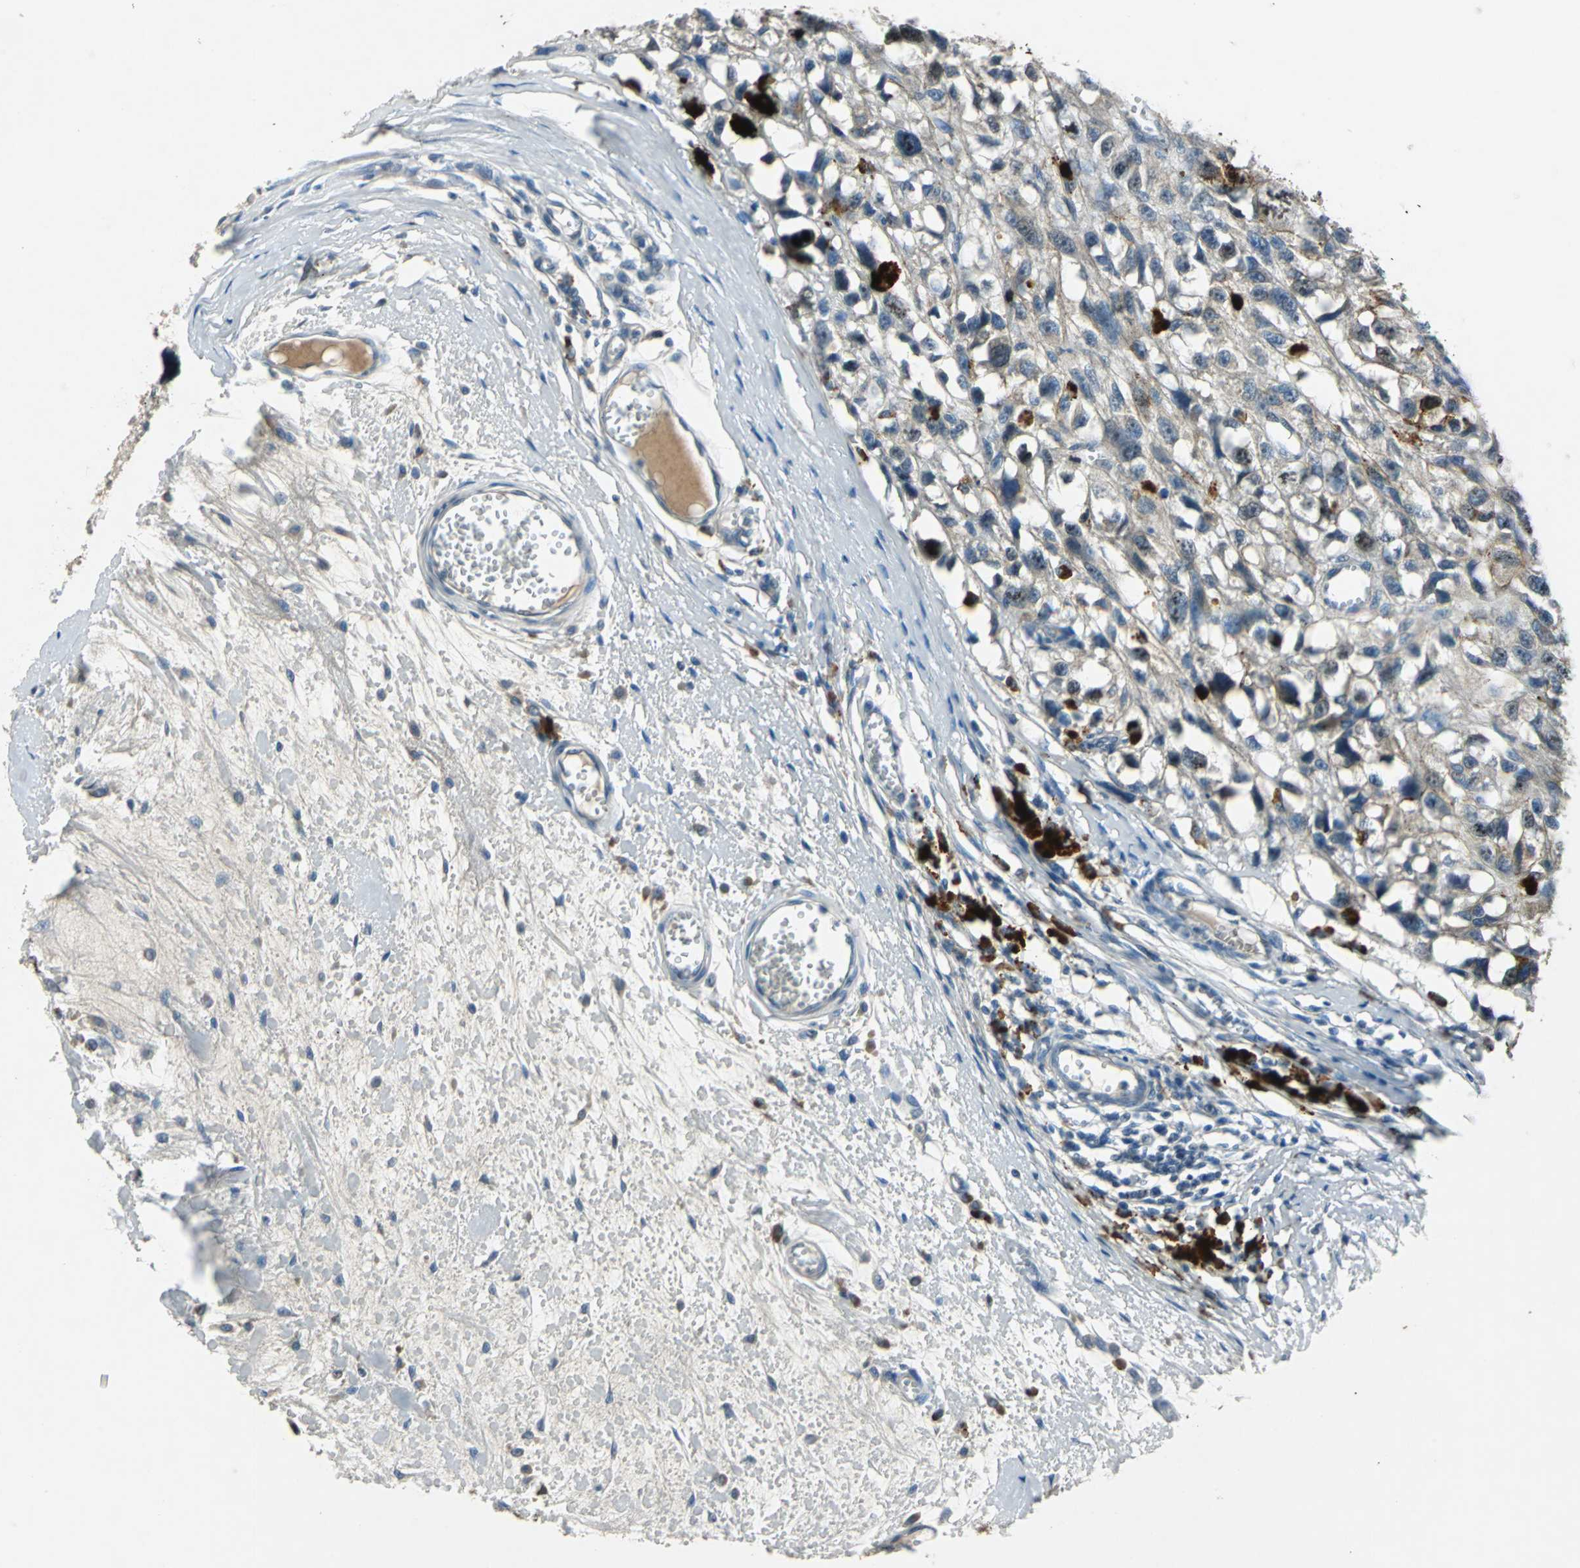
{"staining": {"intensity": "negative", "quantity": "none", "location": "none"}, "tissue": "melanoma", "cell_type": "Tumor cells", "image_type": "cancer", "snomed": [{"axis": "morphology", "description": "Malignant melanoma, Metastatic site"}, {"axis": "topography", "description": "Lymph node"}], "caption": "IHC image of neoplastic tissue: malignant melanoma (metastatic site) stained with DAB reveals no significant protein staining in tumor cells.", "gene": "SLC2A13", "patient": {"sex": "male", "age": 59}}